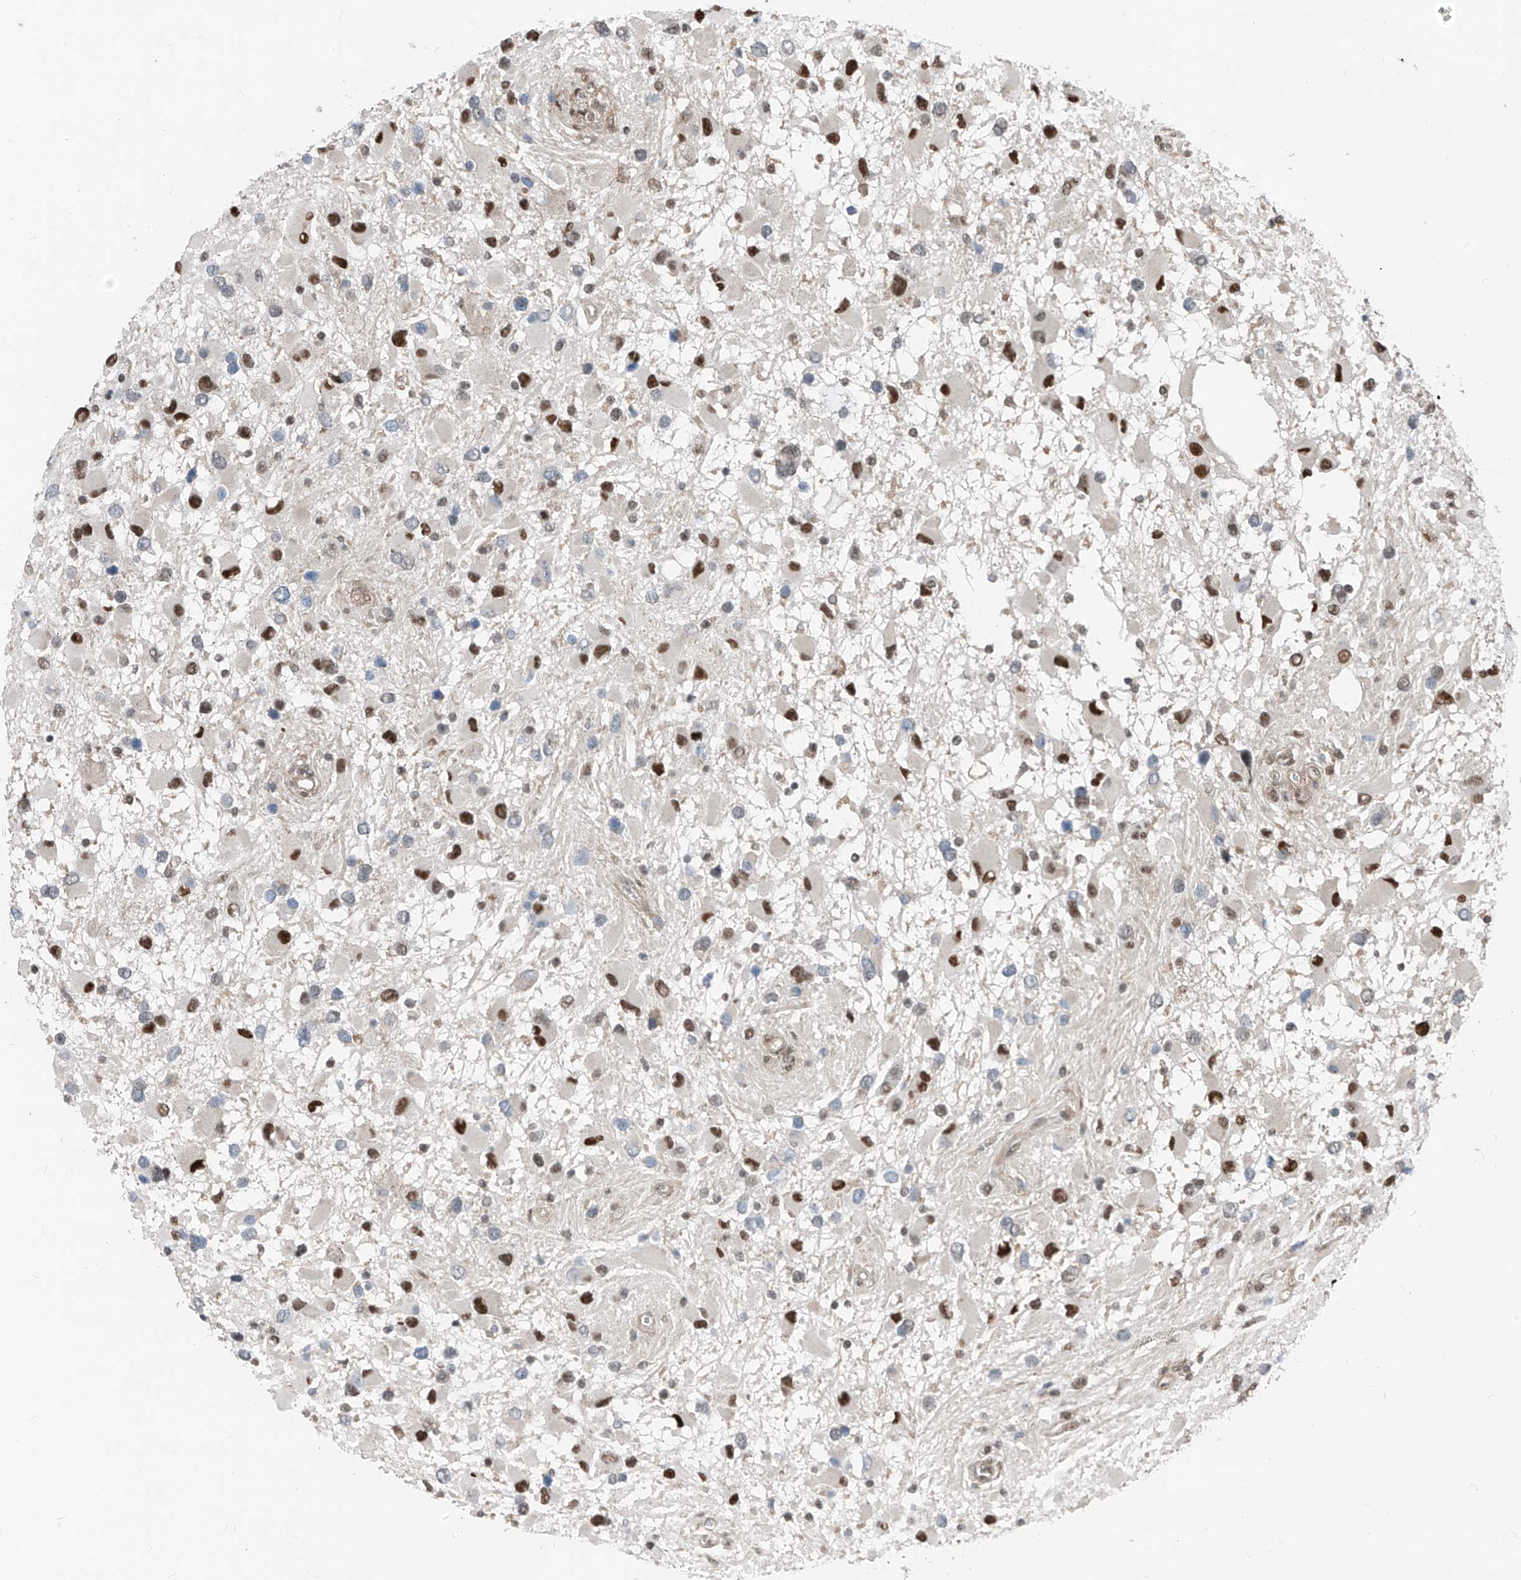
{"staining": {"intensity": "moderate", "quantity": "25%-75%", "location": "nuclear"}, "tissue": "glioma", "cell_type": "Tumor cells", "image_type": "cancer", "snomed": [{"axis": "morphology", "description": "Glioma, malignant, High grade"}, {"axis": "topography", "description": "Brain"}], "caption": "Glioma tissue exhibits moderate nuclear expression in about 25%-75% of tumor cells, visualized by immunohistochemistry.", "gene": "RBP7", "patient": {"sex": "male", "age": 53}}